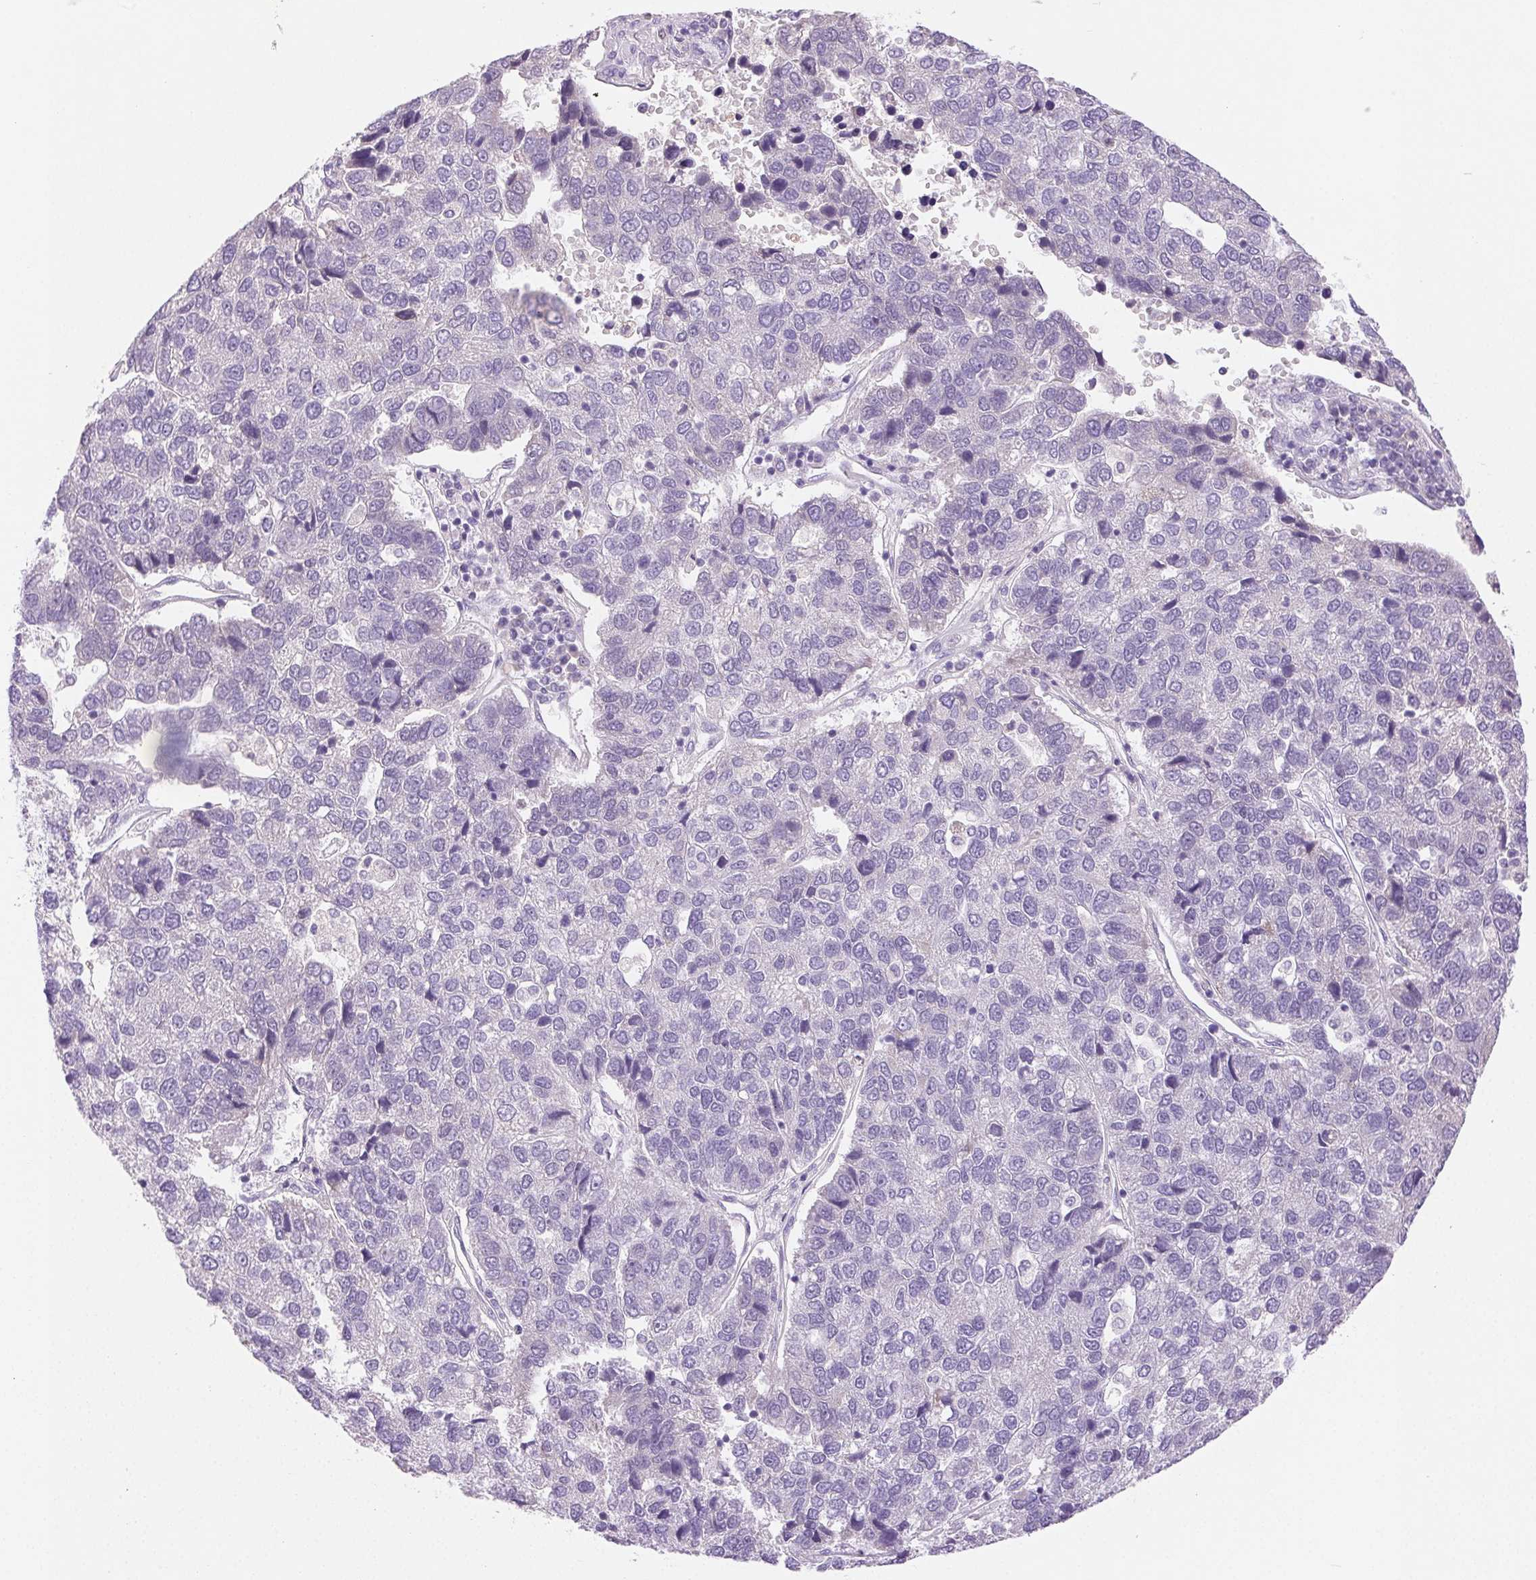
{"staining": {"intensity": "negative", "quantity": "none", "location": "none"}, "tissue": "pancreatic cancer", "cell_type": "Tumor cells", "image_type": "cancer", "snomed": [{"axis": "morphology", "description": "Adenocarcinoma, NOS"}, {"axis": "topography", "description": "Pancreas"}], "caption": "A high-resolution photomicrograph shows immunohistochemistry staining of pancreatic cancer, which demonstrates no significant positivity in tumor cells. Nuclei are stained in blue.", "gene": "ARHGAP11B", "patient": {"sex": "female", "age": 61}}